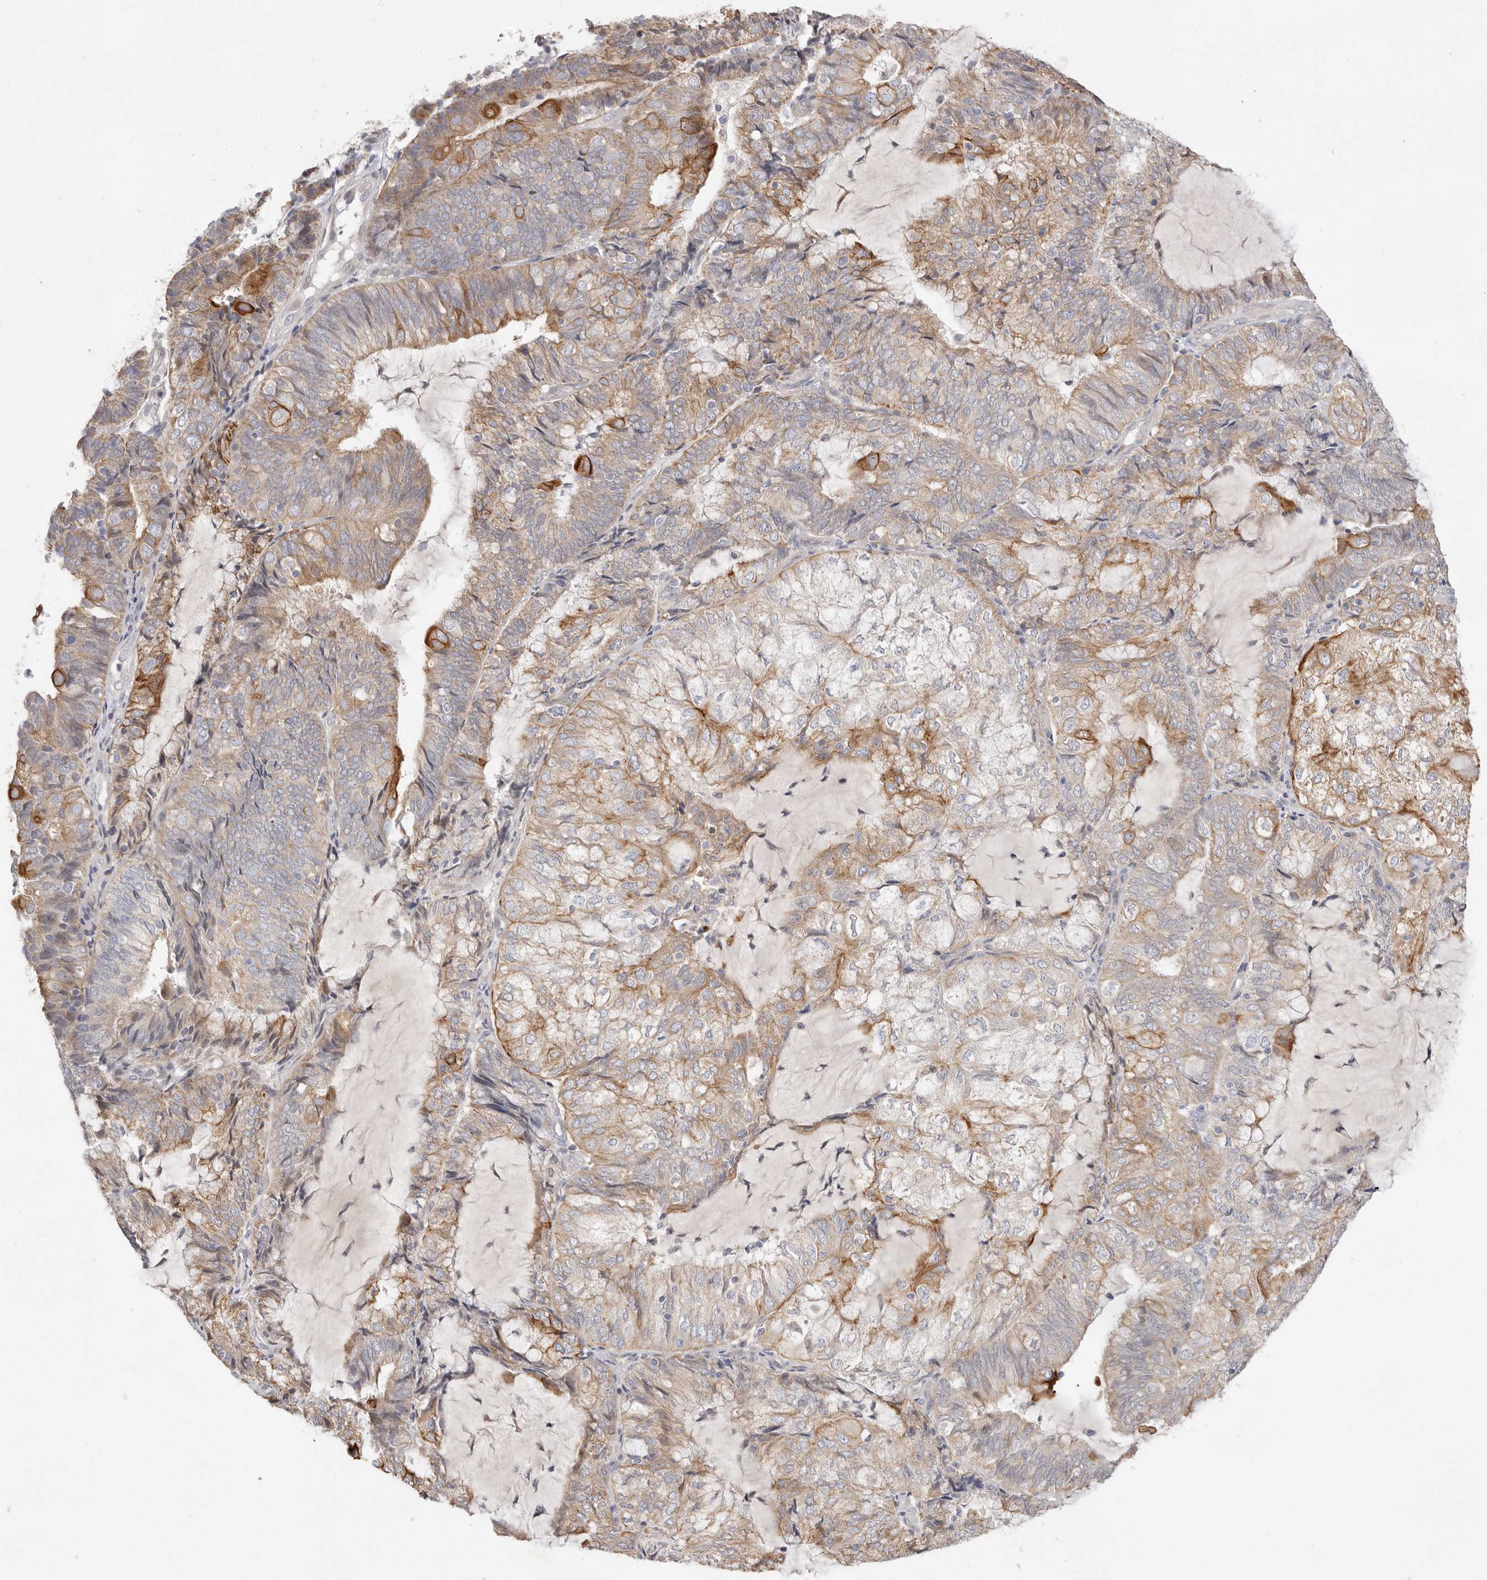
{"staining": {"intensity": "strong", "quantity": "25%-75%", "location": "cytoplasmic/membranous"}, "tissue": "endometrial cancer", "cell_type": "Tumor cells", "image_type": "cancer", "snomed": [{"axis": "morphology", "description": "Adenocarcinoma, NOS"}, {"axis": "topography", "description": "Endometrium"}], "caption": "Immunohistochemical staining of adenocarcinoma (endometrial) displays high levels of strong cytoplasmic/membranous staining in about 25%-75% of tumor cells.", "gene": "USH1C", "patient": {"sex": "female", "age": 81}}